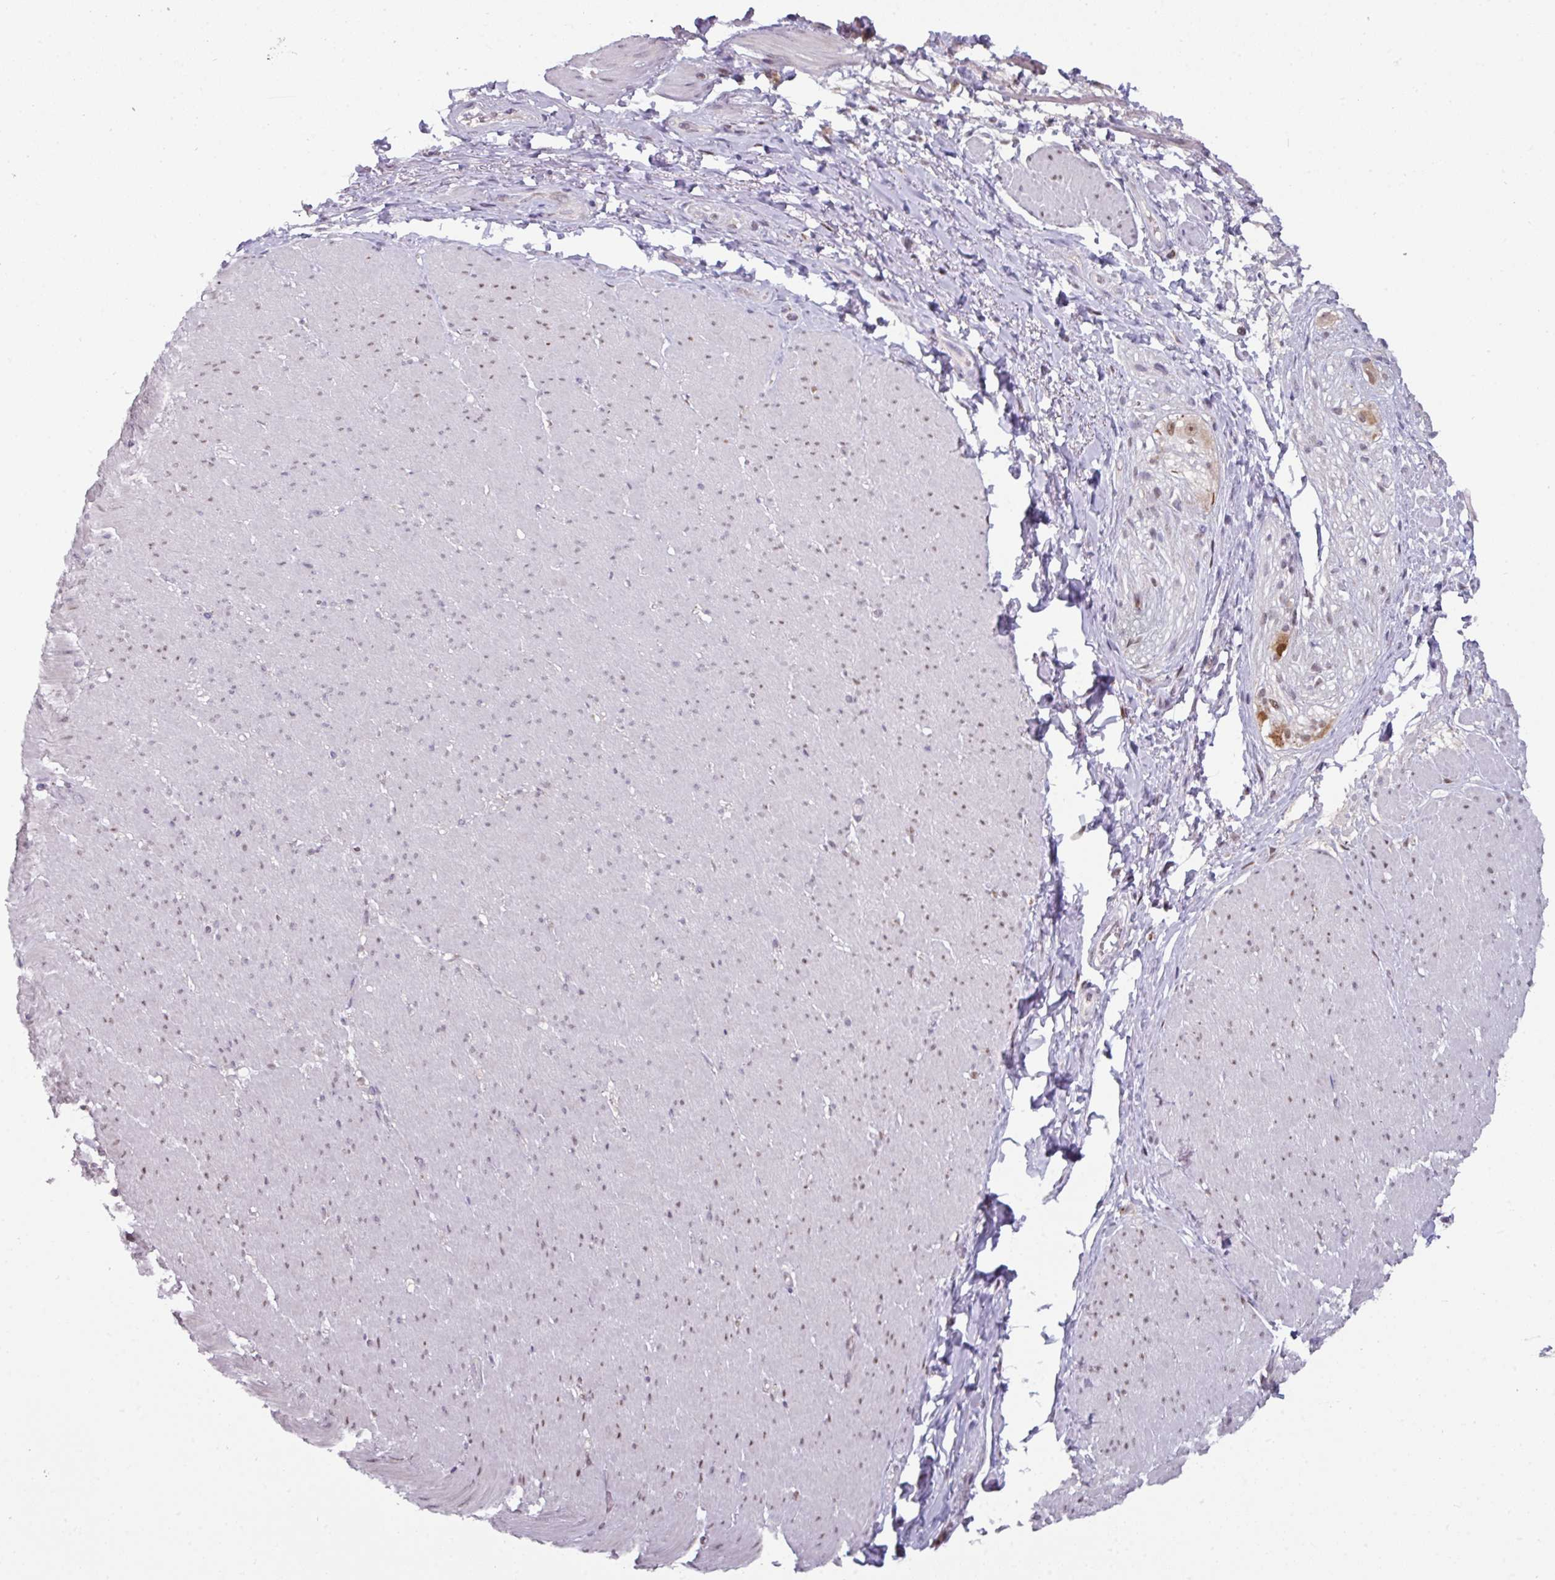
{"staining": {"intensity": "weak", "quantity": "25%-75%", "location": "nuclear"}, "tissue": "smooth muscle", "cell_type": "Smooth muscle cells", "image_type": "normal", "snomed": [{"axis": "morphology", "description": "Normal tissue, NOS"}, {"axis": "topography", "description": "Smooth muscle"}, {"axis": "topography", "description": "Rectum"}], "caption": "Immunohistochemistry histopathology image of benign smooth muscle: smooth muscle stained using IHC displays low levels of weak protein expression localized specifically in the nuclear of smooth muscle cells, appearing as a nuclear brown color.", "gene": "SWSAP1", "patient": {"sex": "male", "age": 53}}